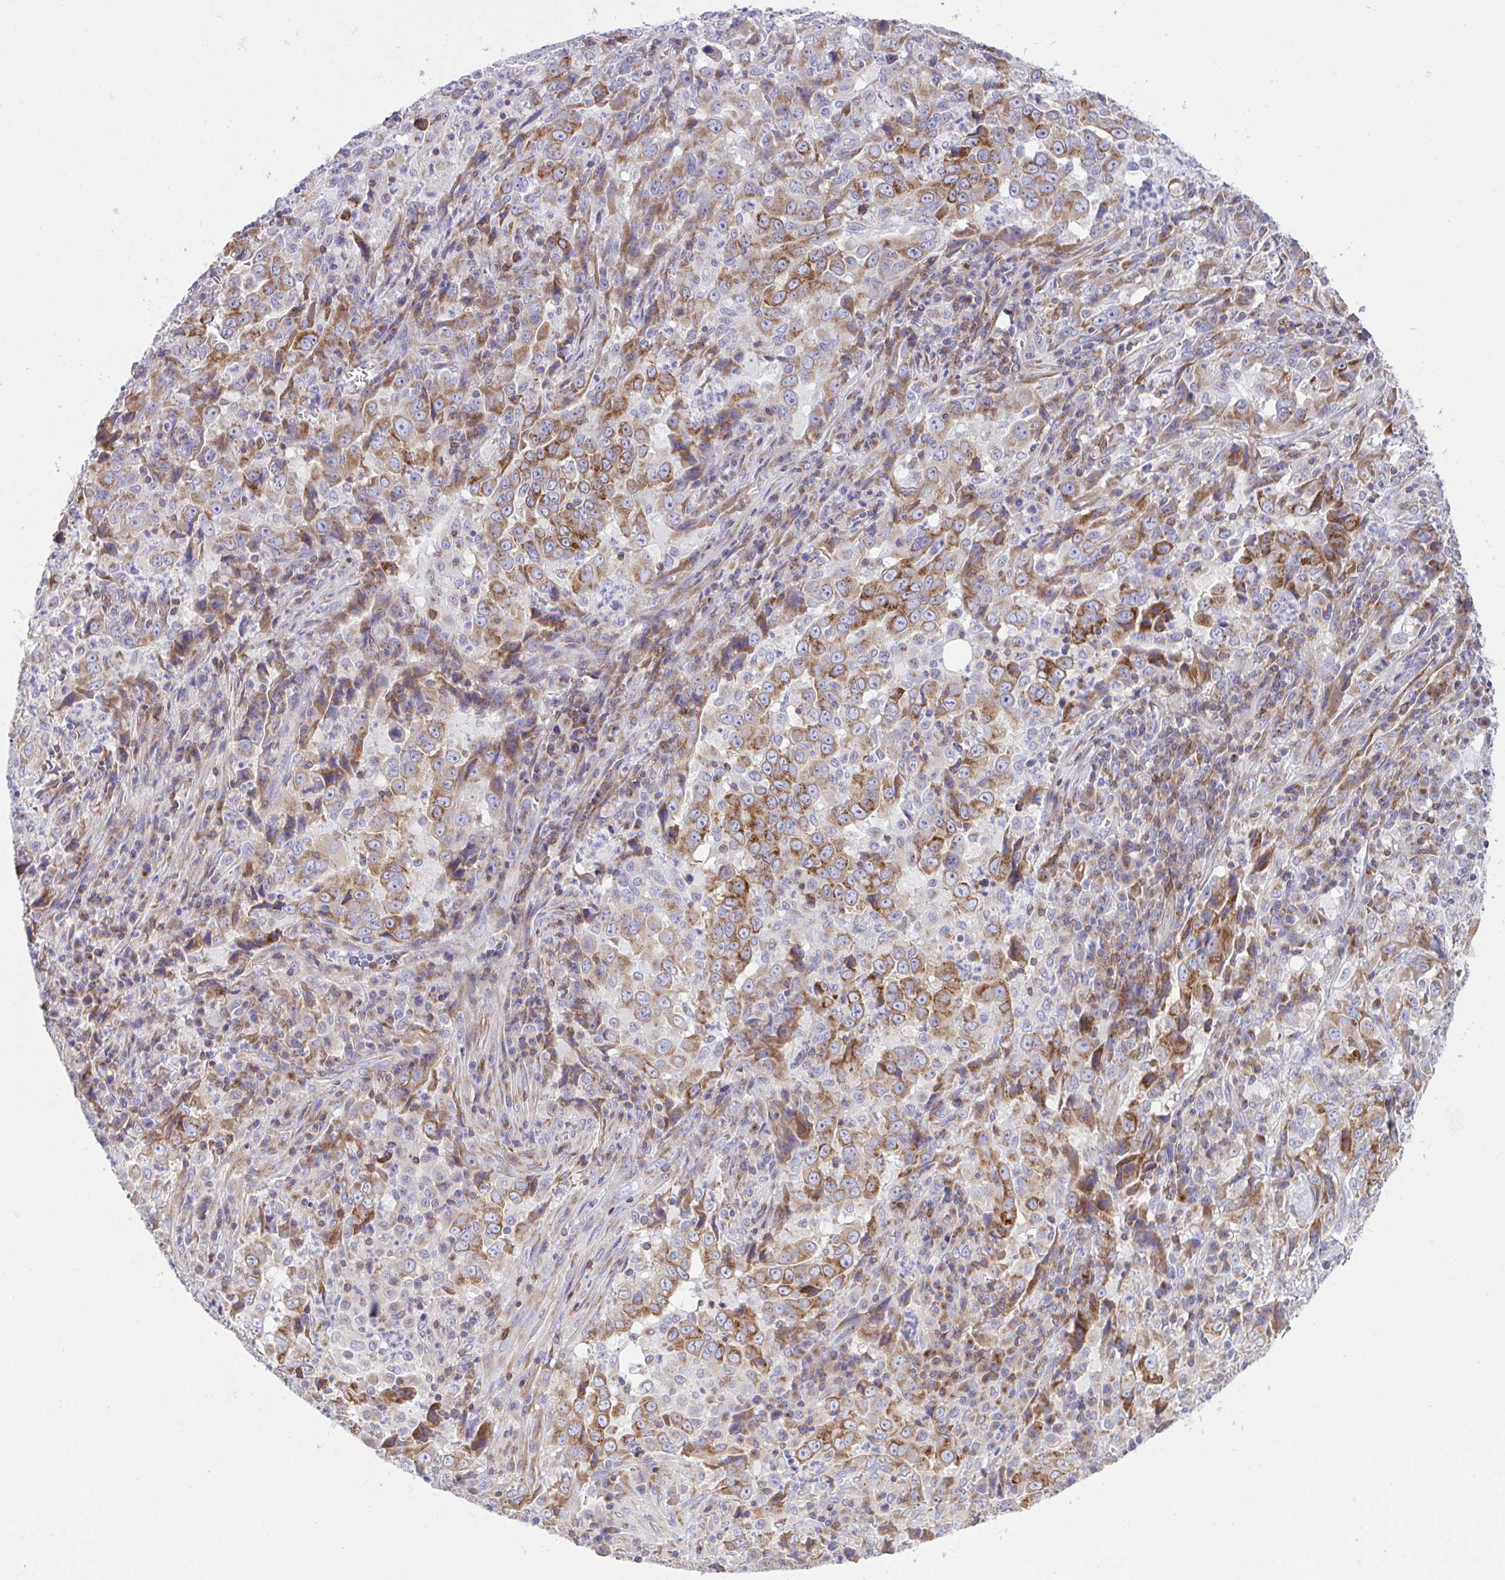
{"staining": {"intensity": "moderate", "quantity": ">75%", "location": "cytoplasmic/membranous"}, "tissue": "lung cancer", "cell_type": "Tumor cells", "image_type": "cancer", "snomed": [{"axis": "morphology", "description": "Adenocarcinoma, NOS"}, {"axis": "topography", "description": "Lung"}], "caption": "Human lung cancer stained for a protein (brown) exhibits moderate cytoplasmic/membranous positive staining in about >75% of tumor cells.", "gene": "MIA3", "patient": {"sex": "male", "age": 67}}